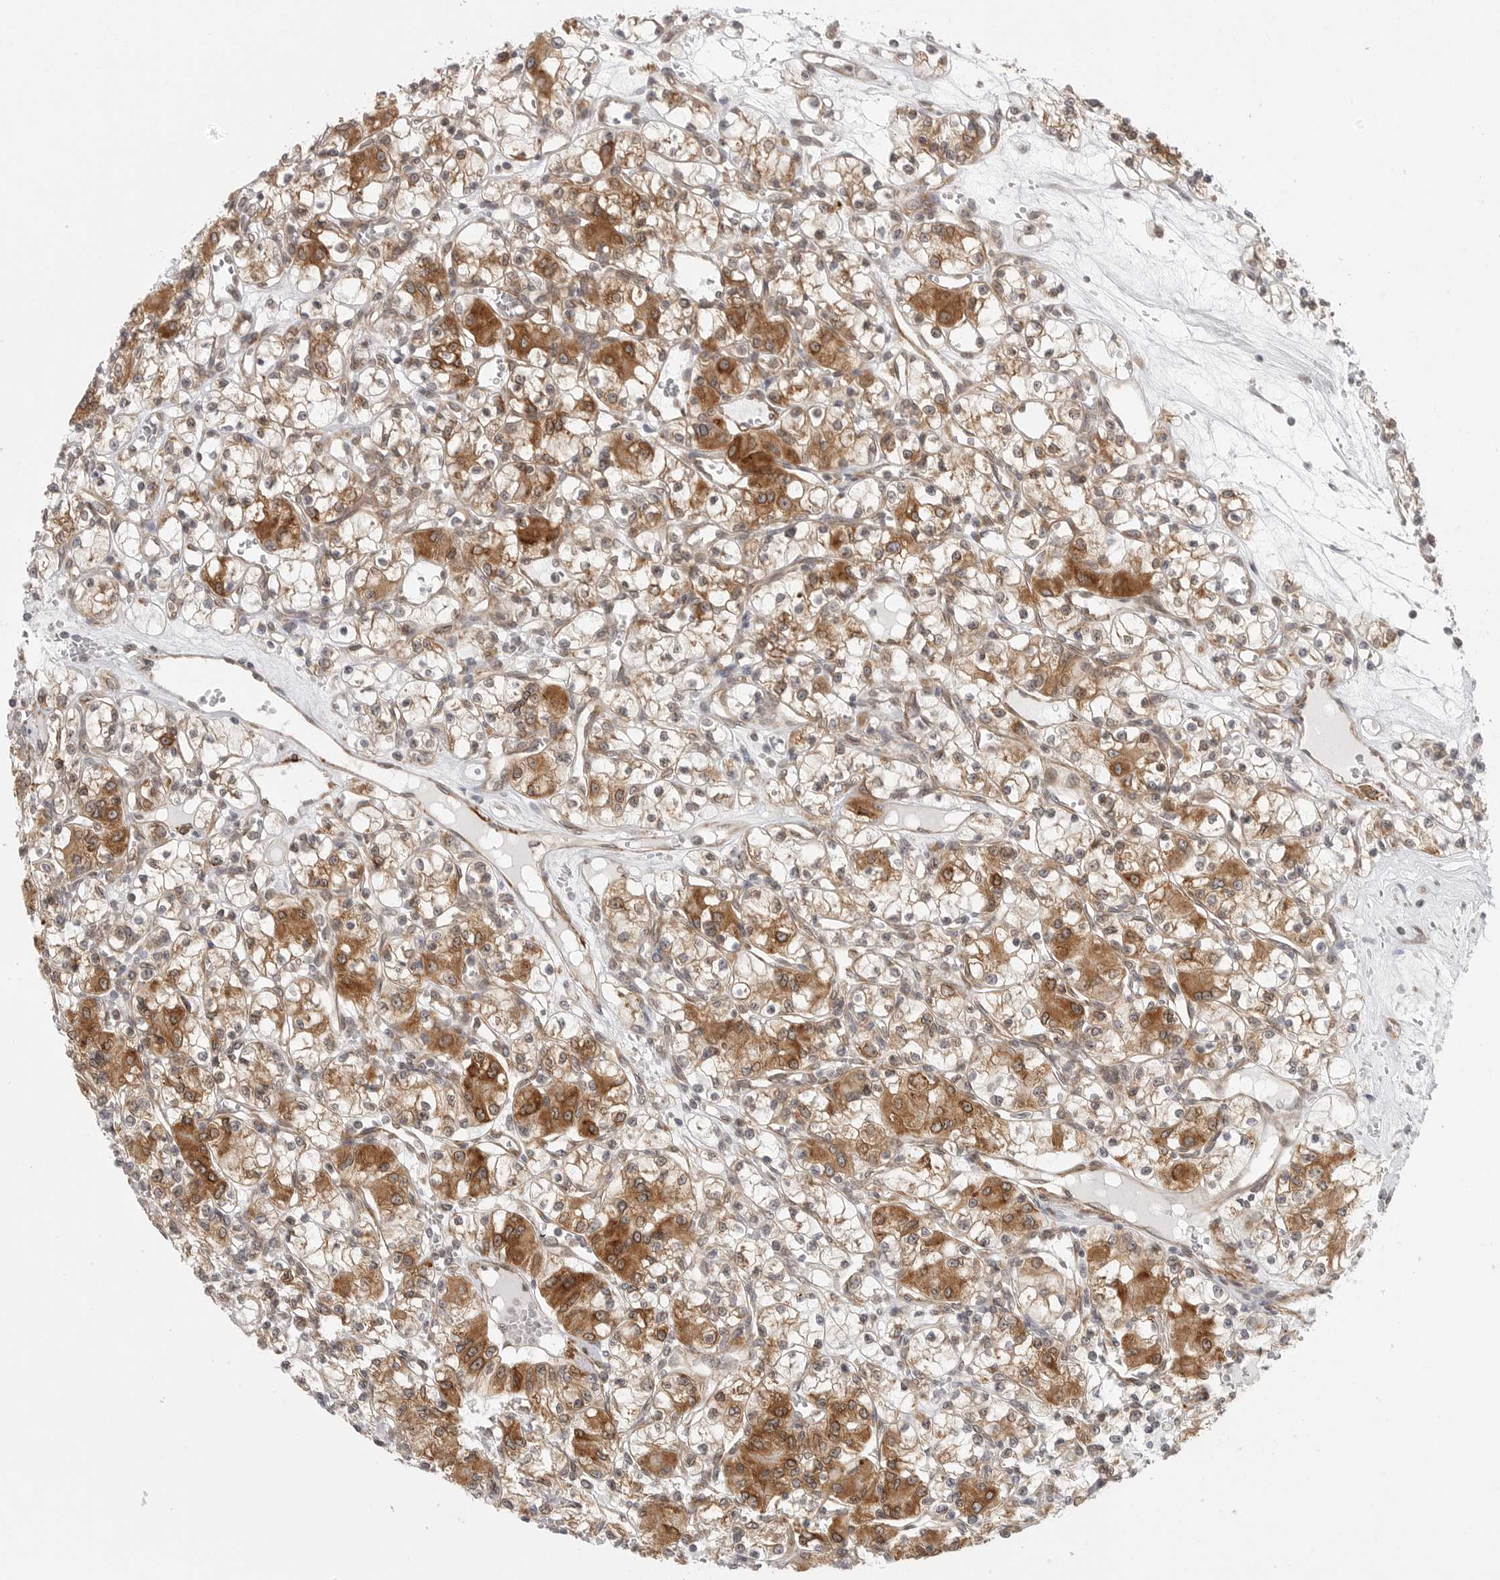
{"staining": {"intensity": "moderate", "quantity": "25%-75%", "location": "cytoplasmic/membranous"}, "tissue": "renal cancer", "cell_type": "Tumor cells", "image_type": "cancer", "snomed": [{"axis": "morphology", "description": "Adenocarcinoma, NOS"}, {"axis": "topography", "description": "Kidney"}], "caption": "The immunohistochemical stain shows moderate cytoplasmic/membranous positivity in tumor cells of renal adenocarcinoma tissue.", "gene": "CERS2", "patient": {"sex": "female", "age": 59}}